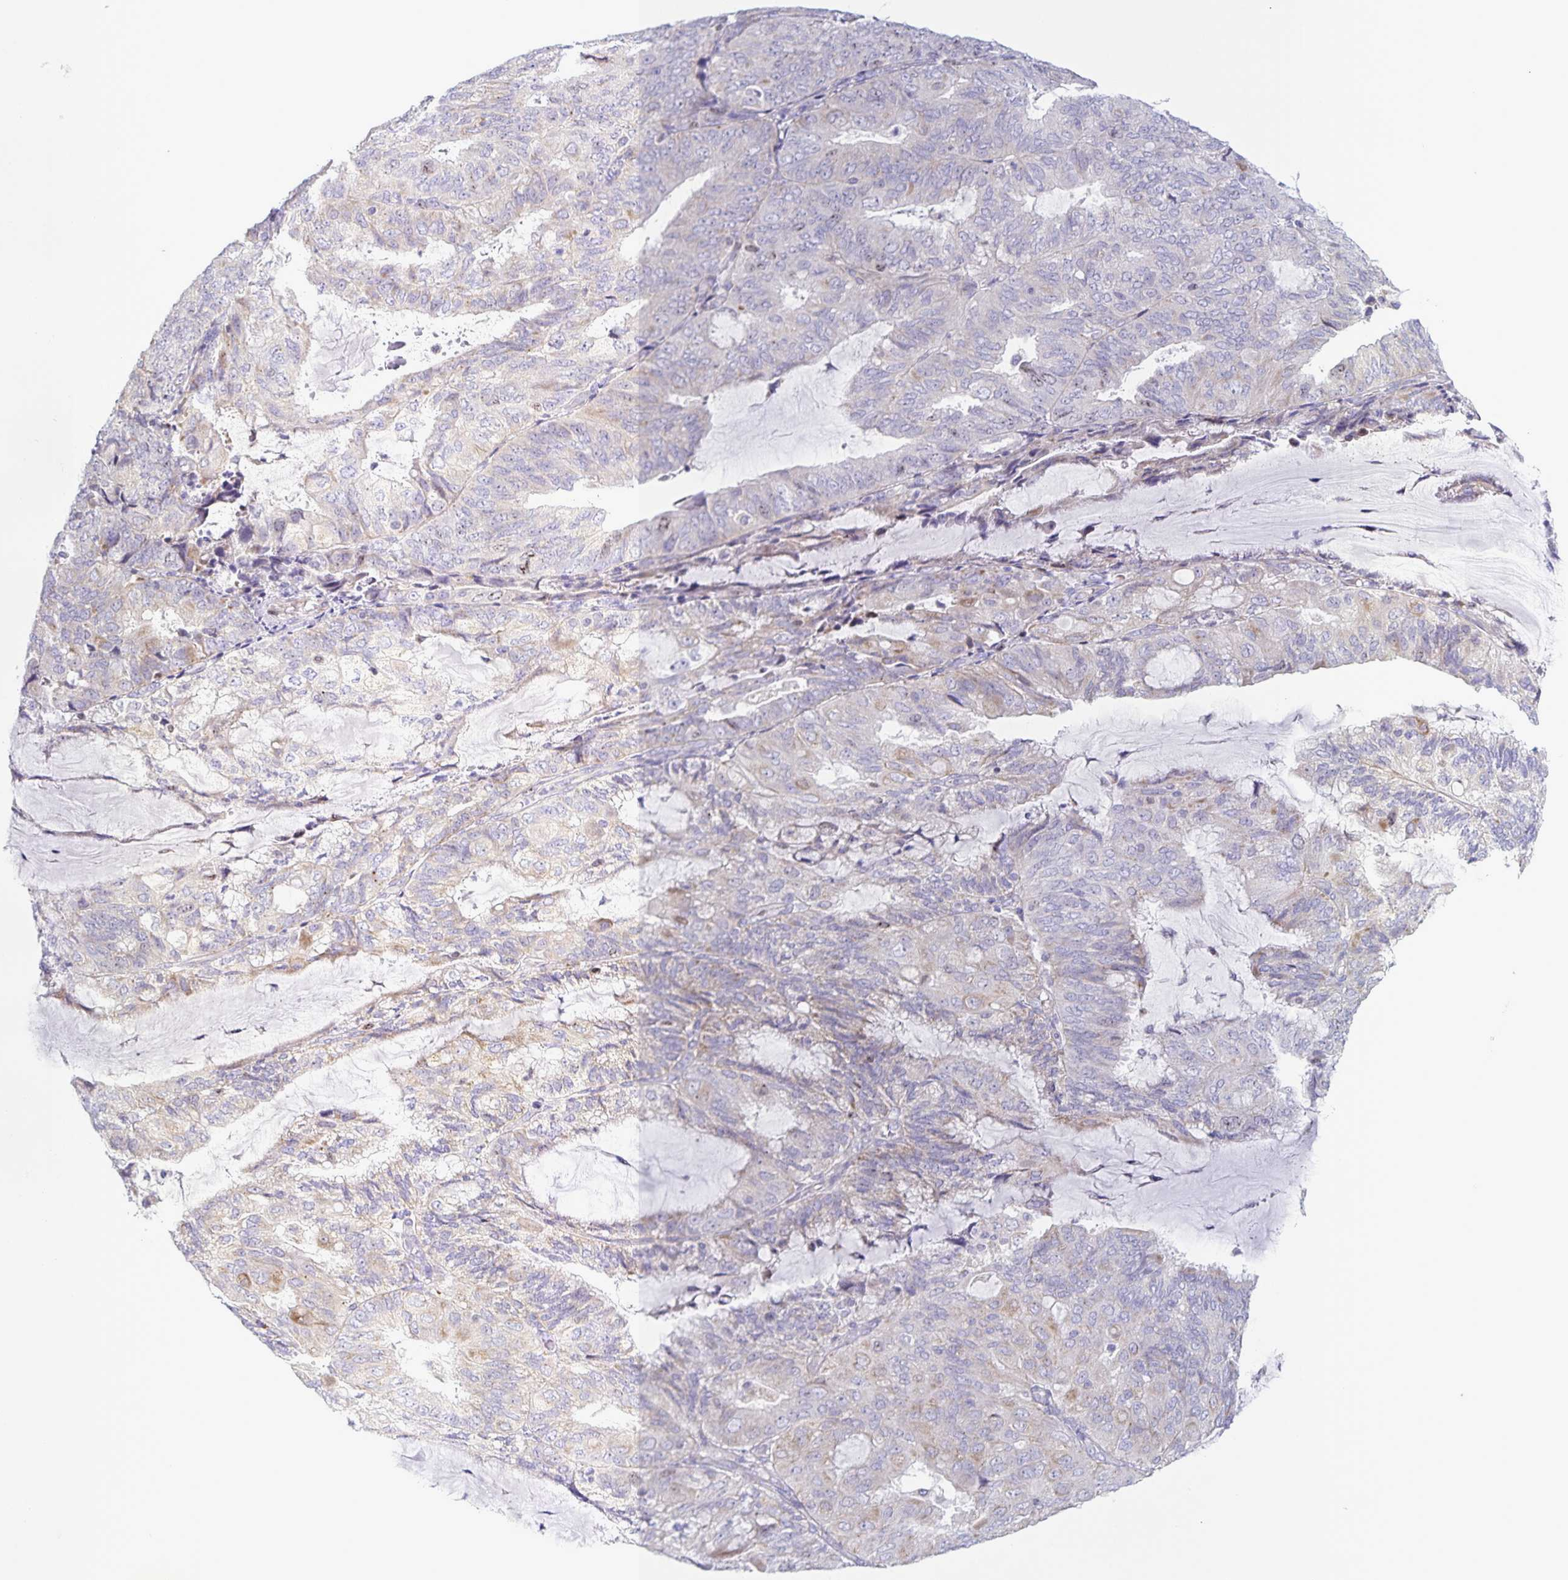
{"staining": {"intensity": "weak", "quantity": "<25%", "location": "cytoplasmic/membranous"}, "tissue": "endometrial cancer", "cell_type": "Tumor cells", "image_type": "cancer", "snomed": [{"axis": "morphology", "description": "Adenocarcinoma, NOS"}, {"axis": "topography", "description": "Endometrium"}], "caption": "An image of human endometrial adenocarcinoma is negative for staining in tumor cells. (DAB immunohistochemistry (IHC), high magnification).", "gene": "CENPH", "patient": {"sex": "female", "age": 81}}